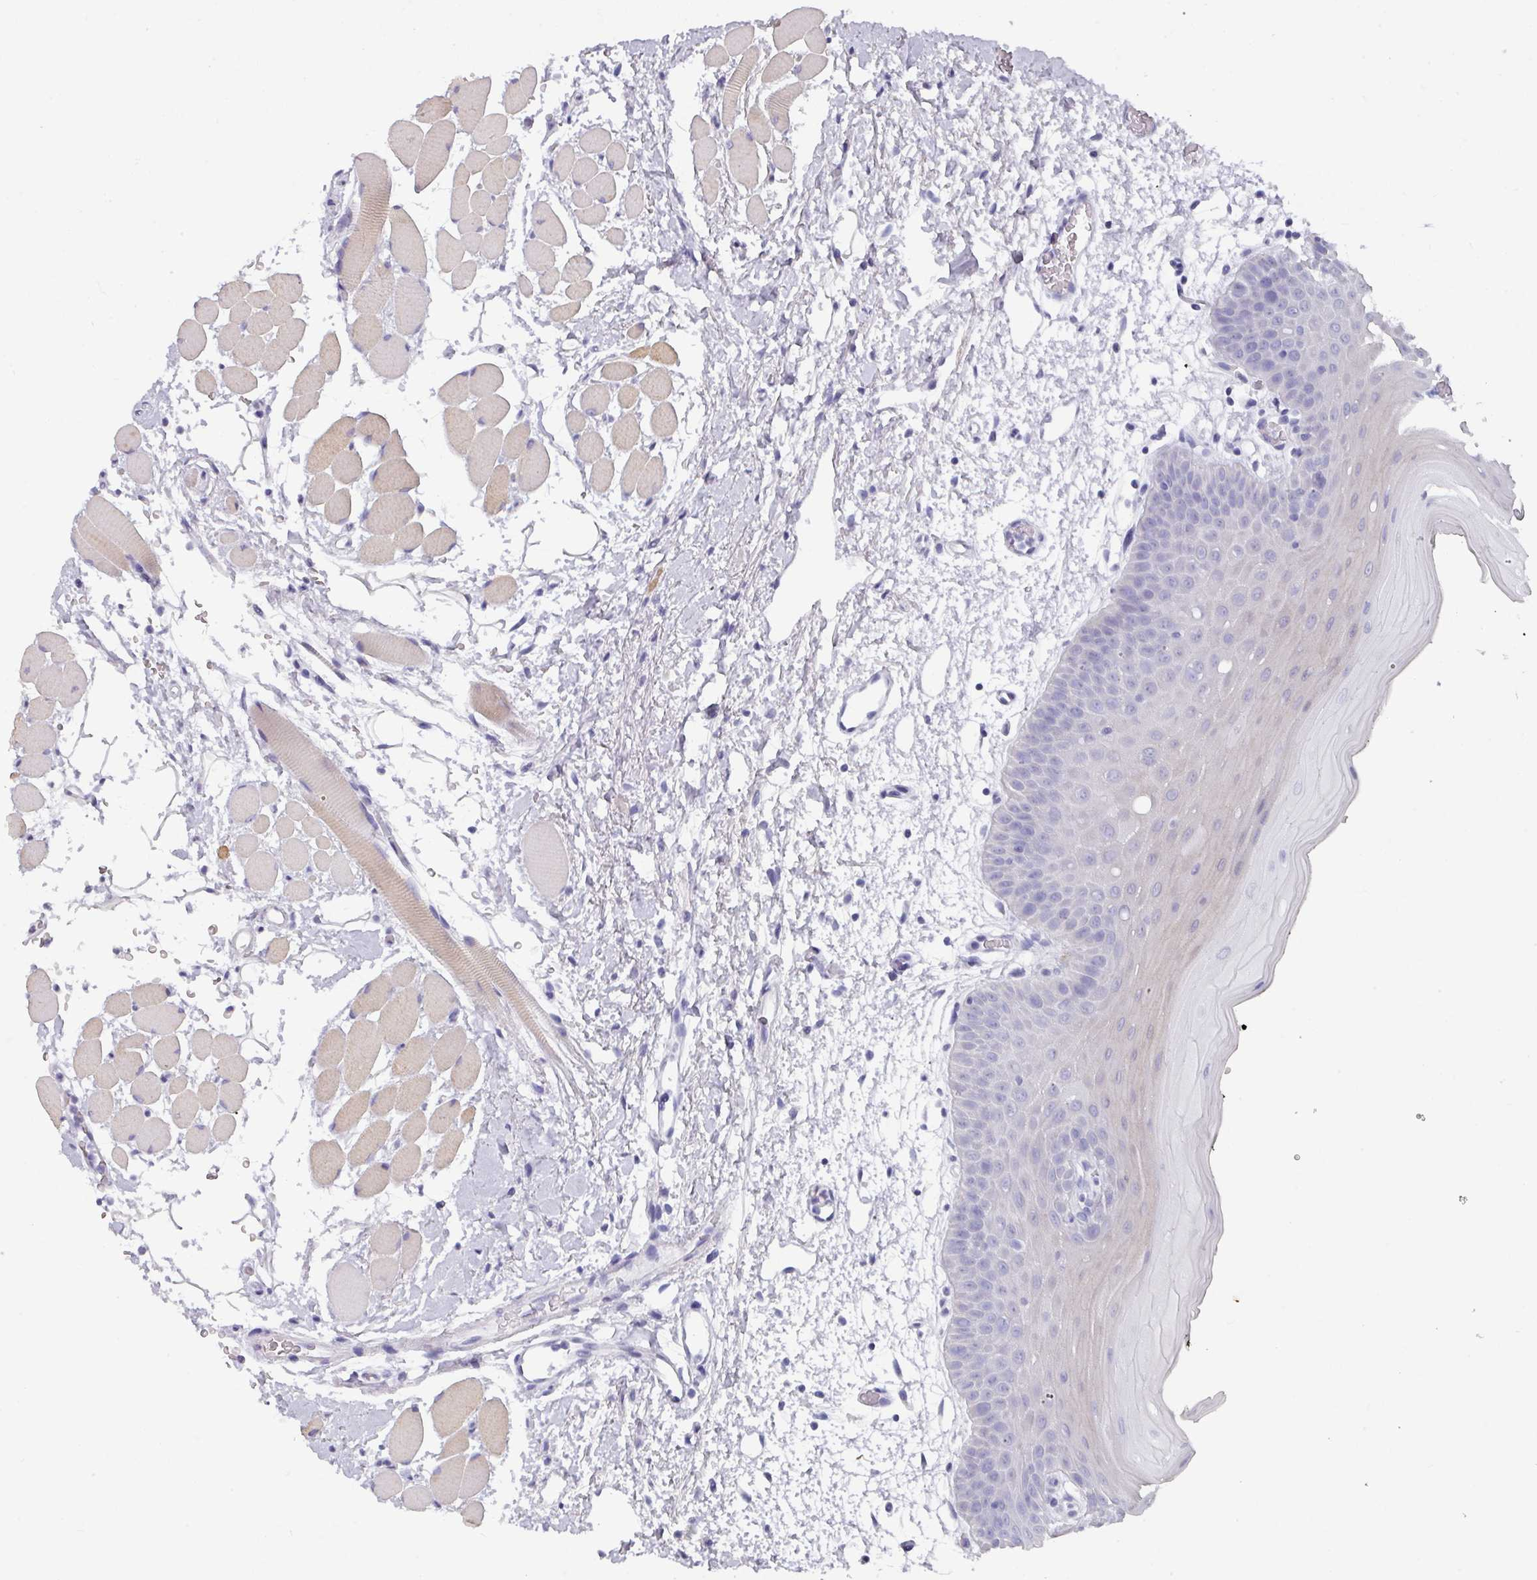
{"staining": {"intensity": "negative", "quantity": "none", "location": "none"}, "tissue": "oral mucosa", "cell_type": "Squamous epithelial cells", "image_type": "normal", "snomed": [{"axis": "morphology", "description": "Normal tissue, NOS"}, {"axis": "topography", "description": "Oral tissue"}, {"axis": "topography", "description": "Tounge, NOS"}], "caption": "This is an immunohistochemistry histopathology image of normal oral mucosa. There is no staining in squamous epithelial cells.", "gene": "PEX10", "patient": {"sex": "female", "age": 59}}